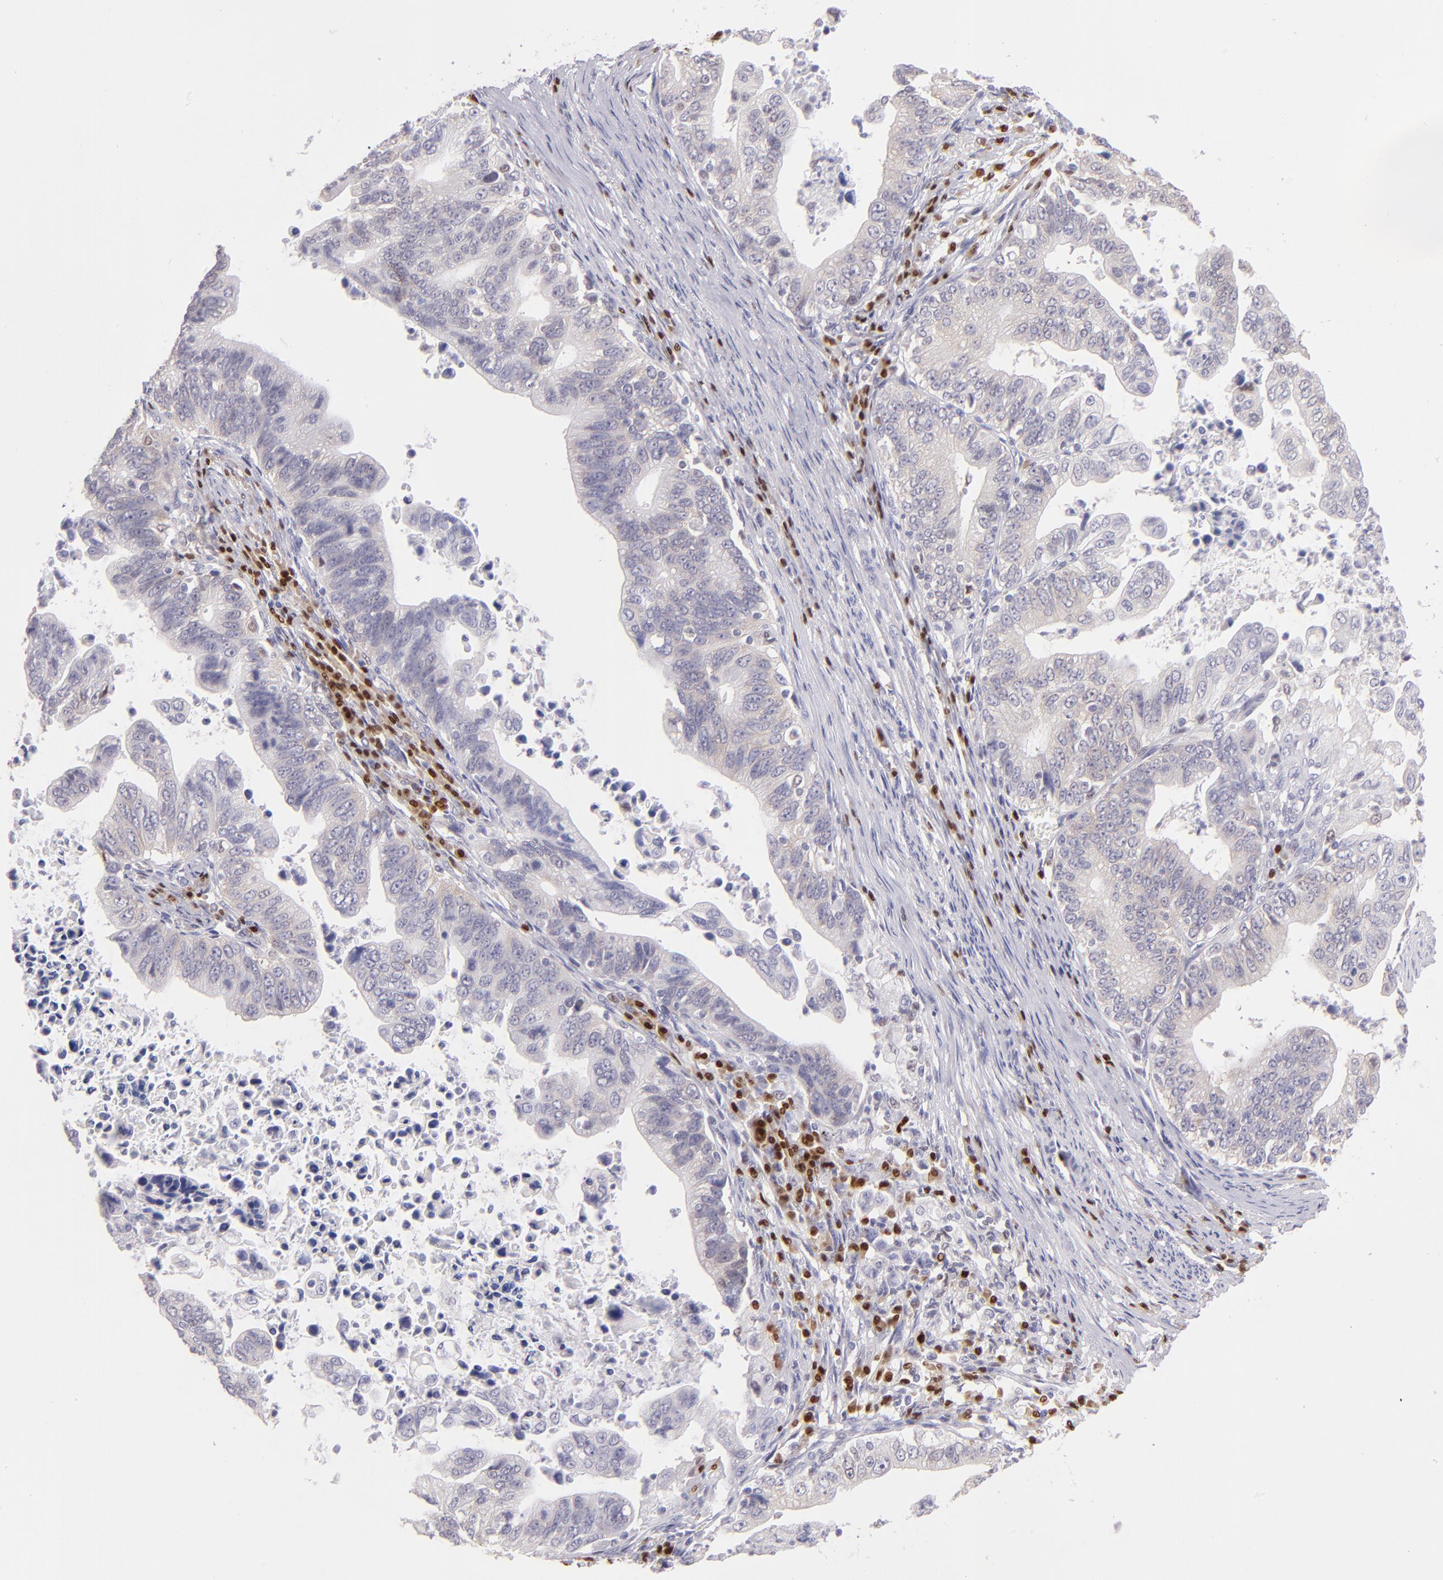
{"staining": {"intensity": "weak", "quantity": "<25%", "location": "cytoplasmic/membranous"}, "tissue": "stomach cancer", "cell_type": "Tumor cells", "image_type": "cancer", "snomed": [{"axis": "morphology", "description": "Adenocarcinoma, NOS"}, {"axis": "topography", "description": "Stomach, upper"}], "caption": "Protein analysis of stomach adenocarcinoma reveals no significant positivity in tumor cells.", "gene": "IRF8", "patient": {"sex": "female", "age": 50}}